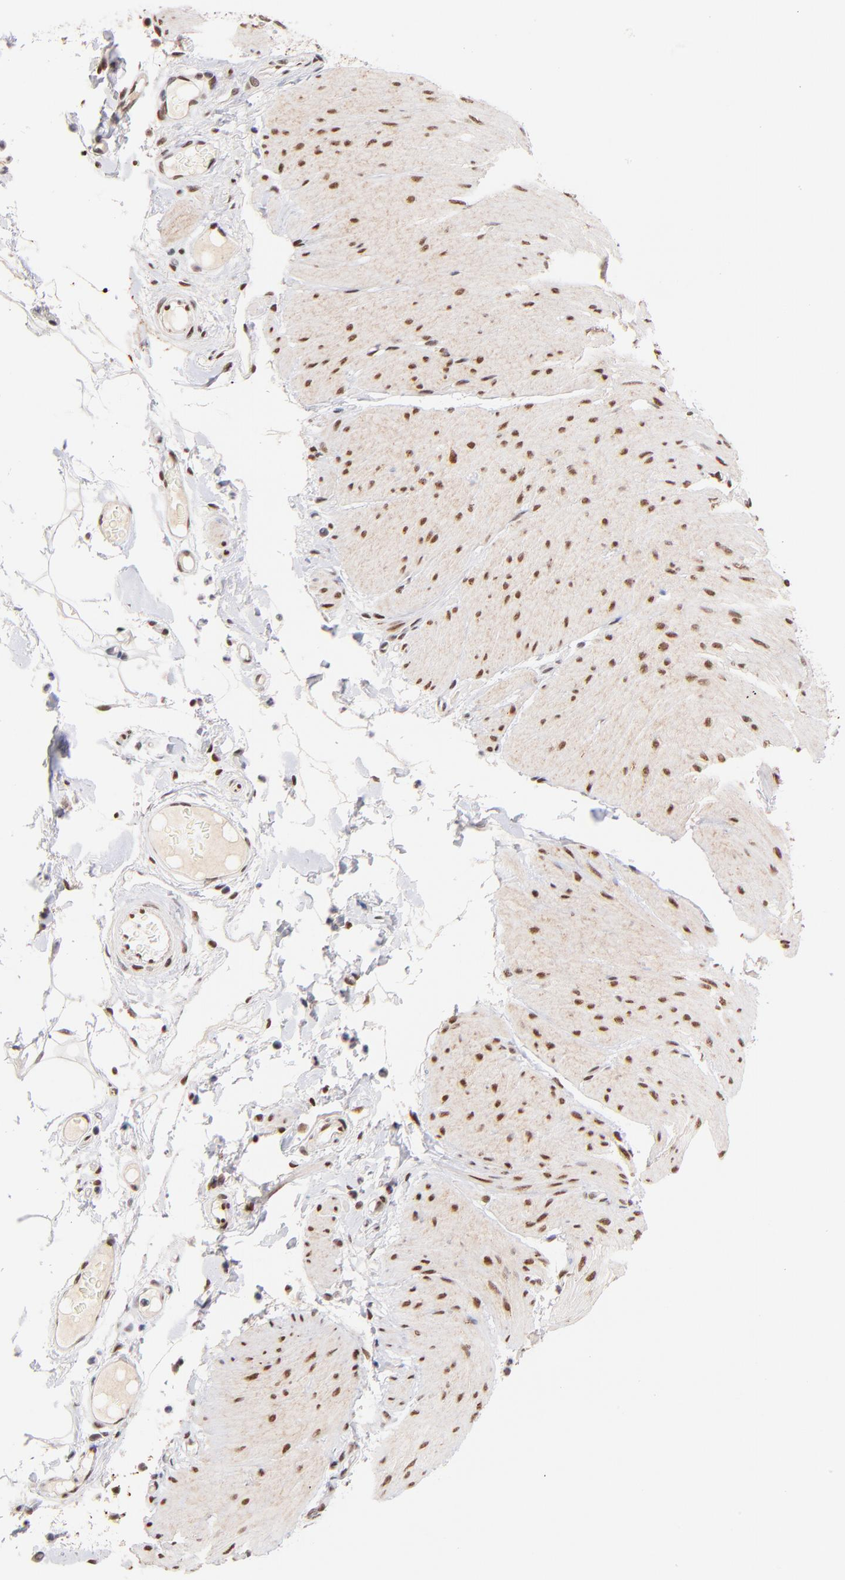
{"staining": {"intensity": "moderate", "quantity": ">75%", "location": "nuclear"}, "tissue": "smooth muscle", "cell_type": "Smooth muscle cells", "image_type": "normal", "snomed": [{"axis": "morphology", "description": "Normal tissue, NOS"}, {"axis": "topography", "description": "Smooth muscle"}, {"axis": "topography", "description": "Colon"}], "caption": "Immunohistochemistry staining of normal smooth muscle, which shows medium levels of moderate nuclear staining in about >75% of smooth muscle cells indicating moderate nuclear protein positivity. The staining was performed using DAB (3,3'-diaminobenzidine) (brown) for protein detection and nuclei were counterstained in hematoxylin (blue).", "gene": "MIDEAS", "patient": {"sex": "male", "age": 67}}